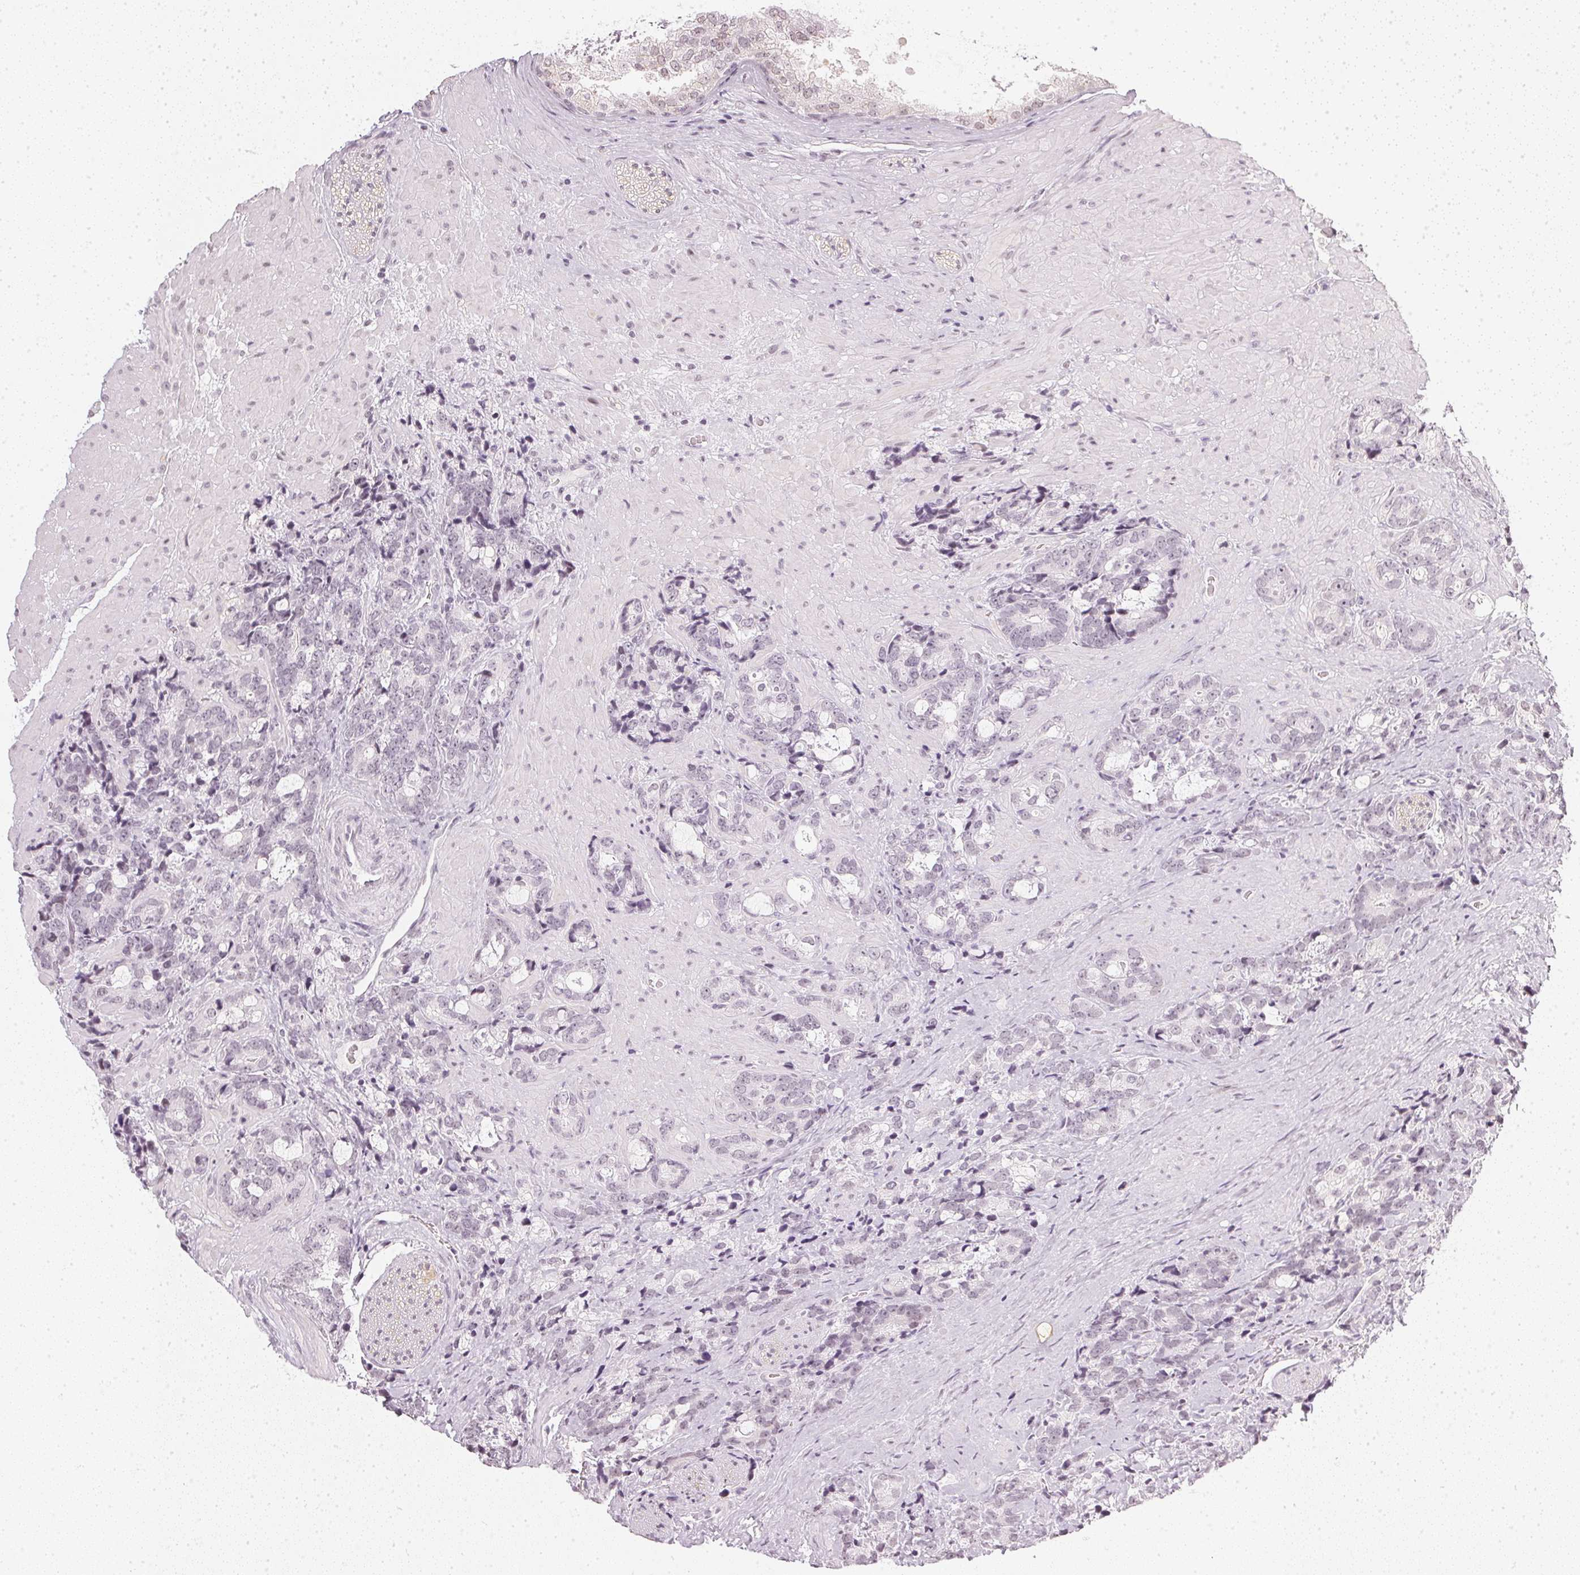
{"staining": {"intensity": "negative", "quantity": "none", "location": "none"}, "tissue": "prostate cancer", "cell_type": "Tumor cells", "image_type": "cancer", "snomed": [{"axis": "morphology", "description": "Adenocarcinoma, High grade"}, {"axis": "topography", "description": "Prostate"}], "caption": "Immunohistochemical staining of high-grade adenocarcinoma (prostate) shows no significant staining in tumor cells. The staining is performed using DAB brown chromogen with nuclei counter-stained in using hematoxylin.", "gene": "DNAJC6", "patient": {"sex": "male", "age": 74}}